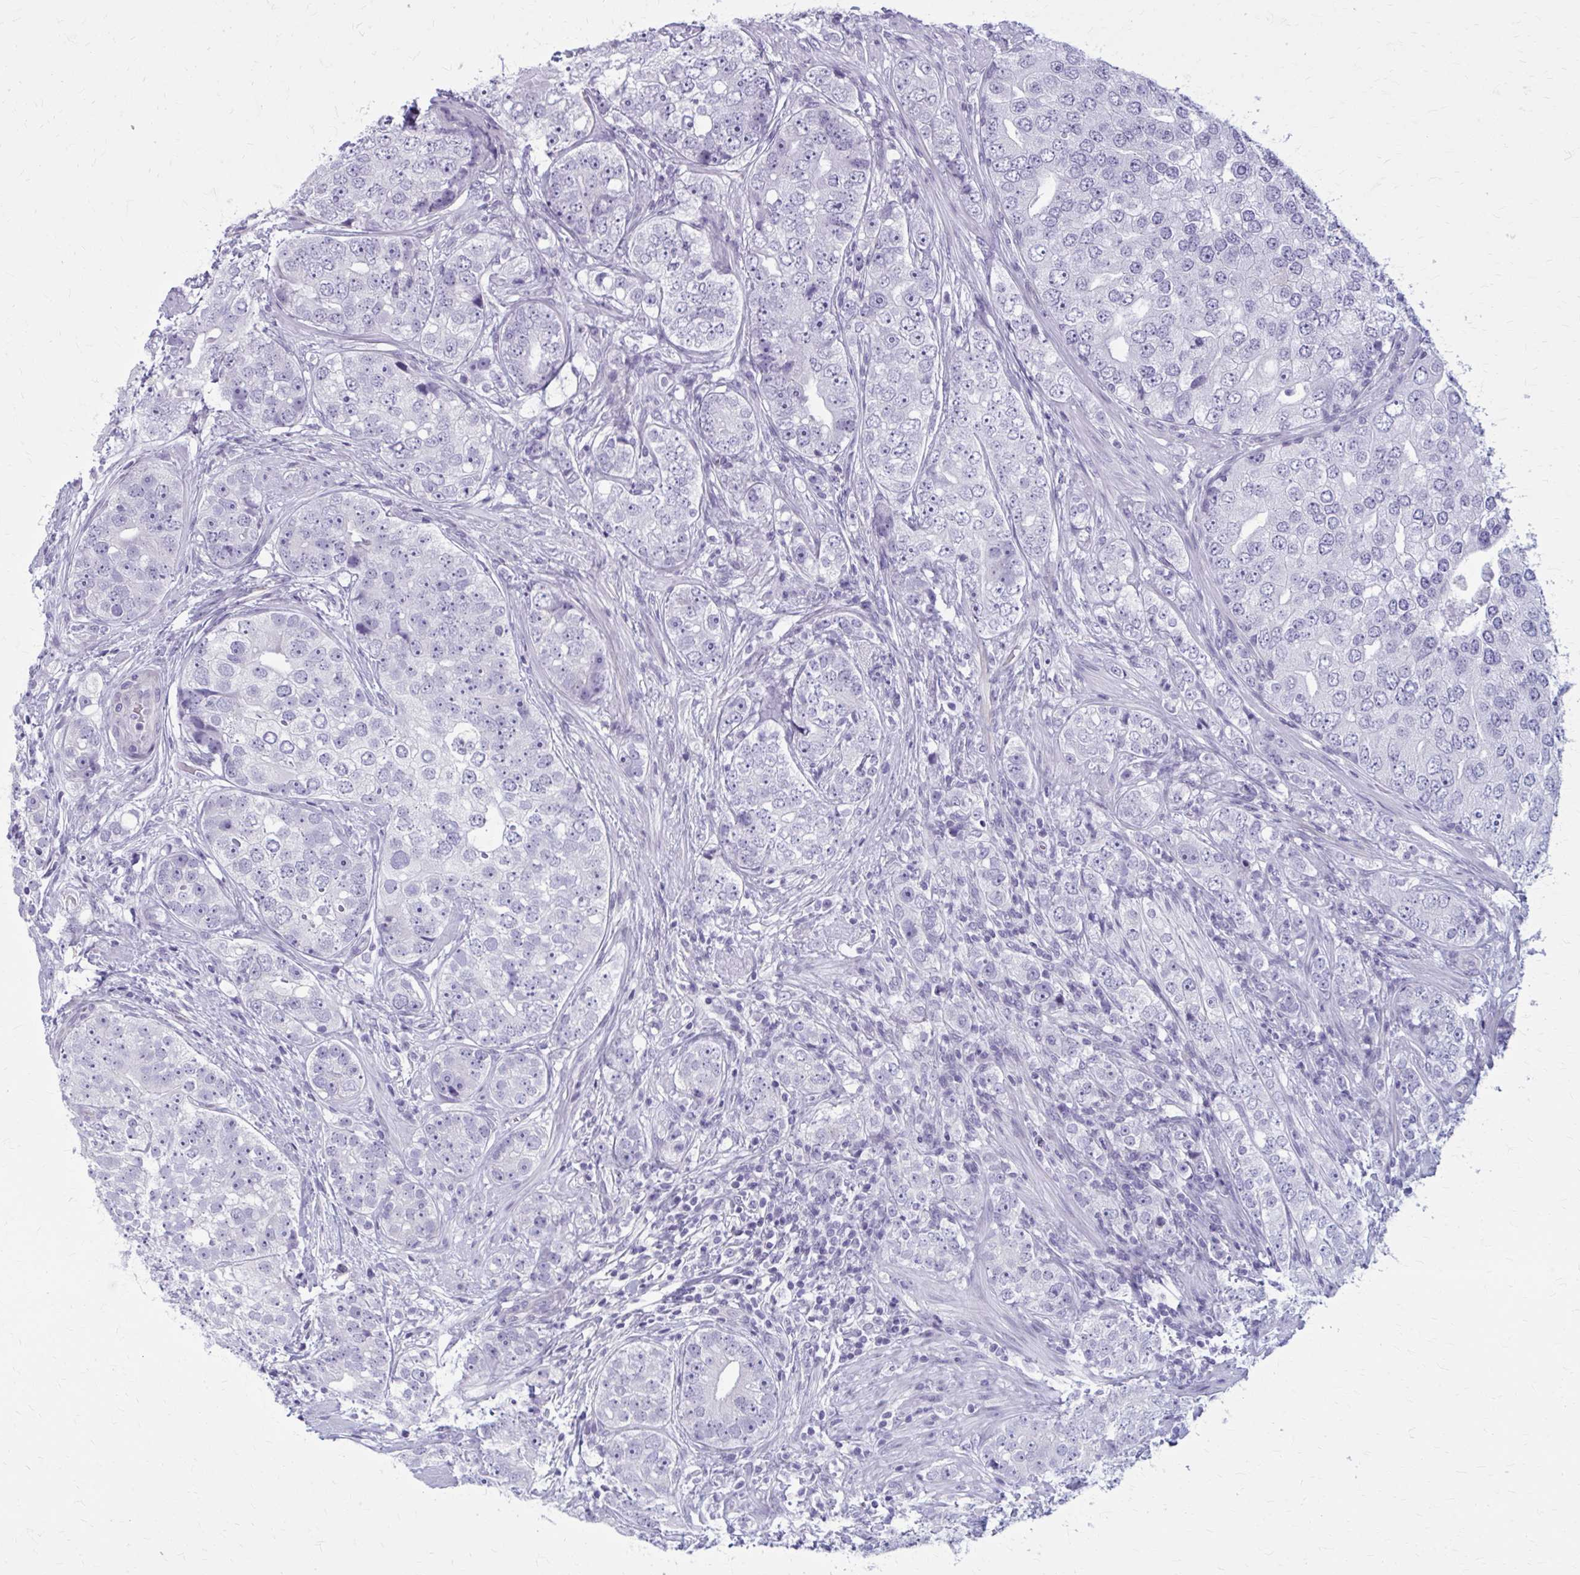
{"staining": {"intensity": "negative", "quantity": "none", "location": "none"}, "tissue": "prostate cancer", "cell_type": "Tumor cells", "image_type": "cancer", "snomed": [{"axis": "morphology", "description": "Adenocarcinoma, High grade"}, {"axis": "topography", "description": "Prostate"}], "caption": "An image of high-grade adenocarcinoma (prostate) stained for a protein shows no brown staining in tumor cells. (DAB (3,3'-diaminobenzidine) immunohistochemistry visualized using brightfield microscopy, high magnification).", "gene": "CASQ2", "patient": {"sex": "male", "age": 60}}